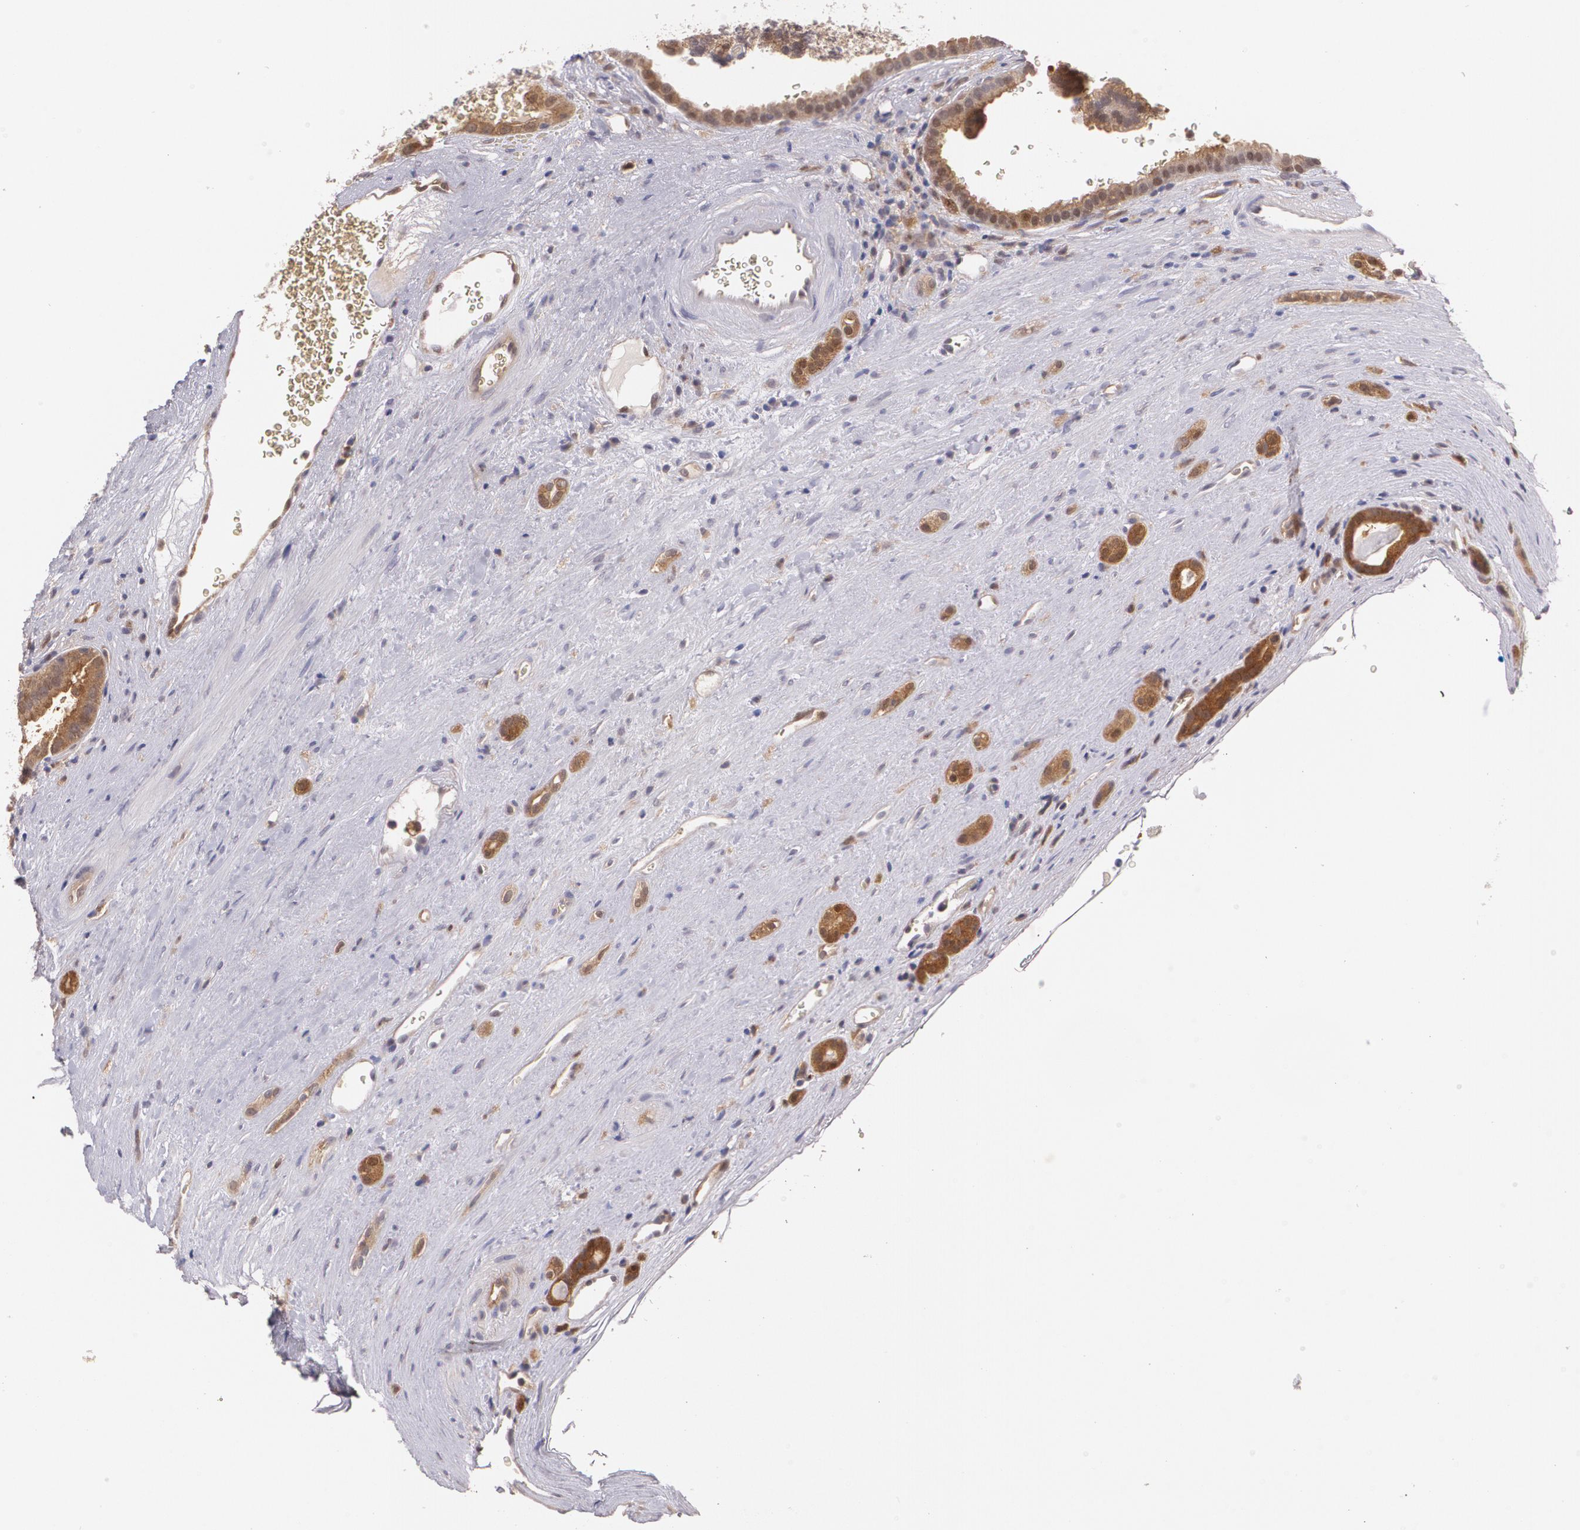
{"staining": {"intensity": "strong", "quantity": ">75%", "location": "cytoplasmic/membranous"}, "tissue": "renal cancer", "cell_type": "Tumor cells", "image_type": "cancer", "snomed": [{"axis": "morphology", "description": "Adenocarcinoma, NOS"}, {"axis": "topography", "description": "Kidney"}], "caption": "Renal adenocarcinoma tissue exhibits strong cytoplasmic/membranous expression in approximately >75% of tumor cells", "gene": "HSPH1", "patient": {"sex": "male", "age": 61}}